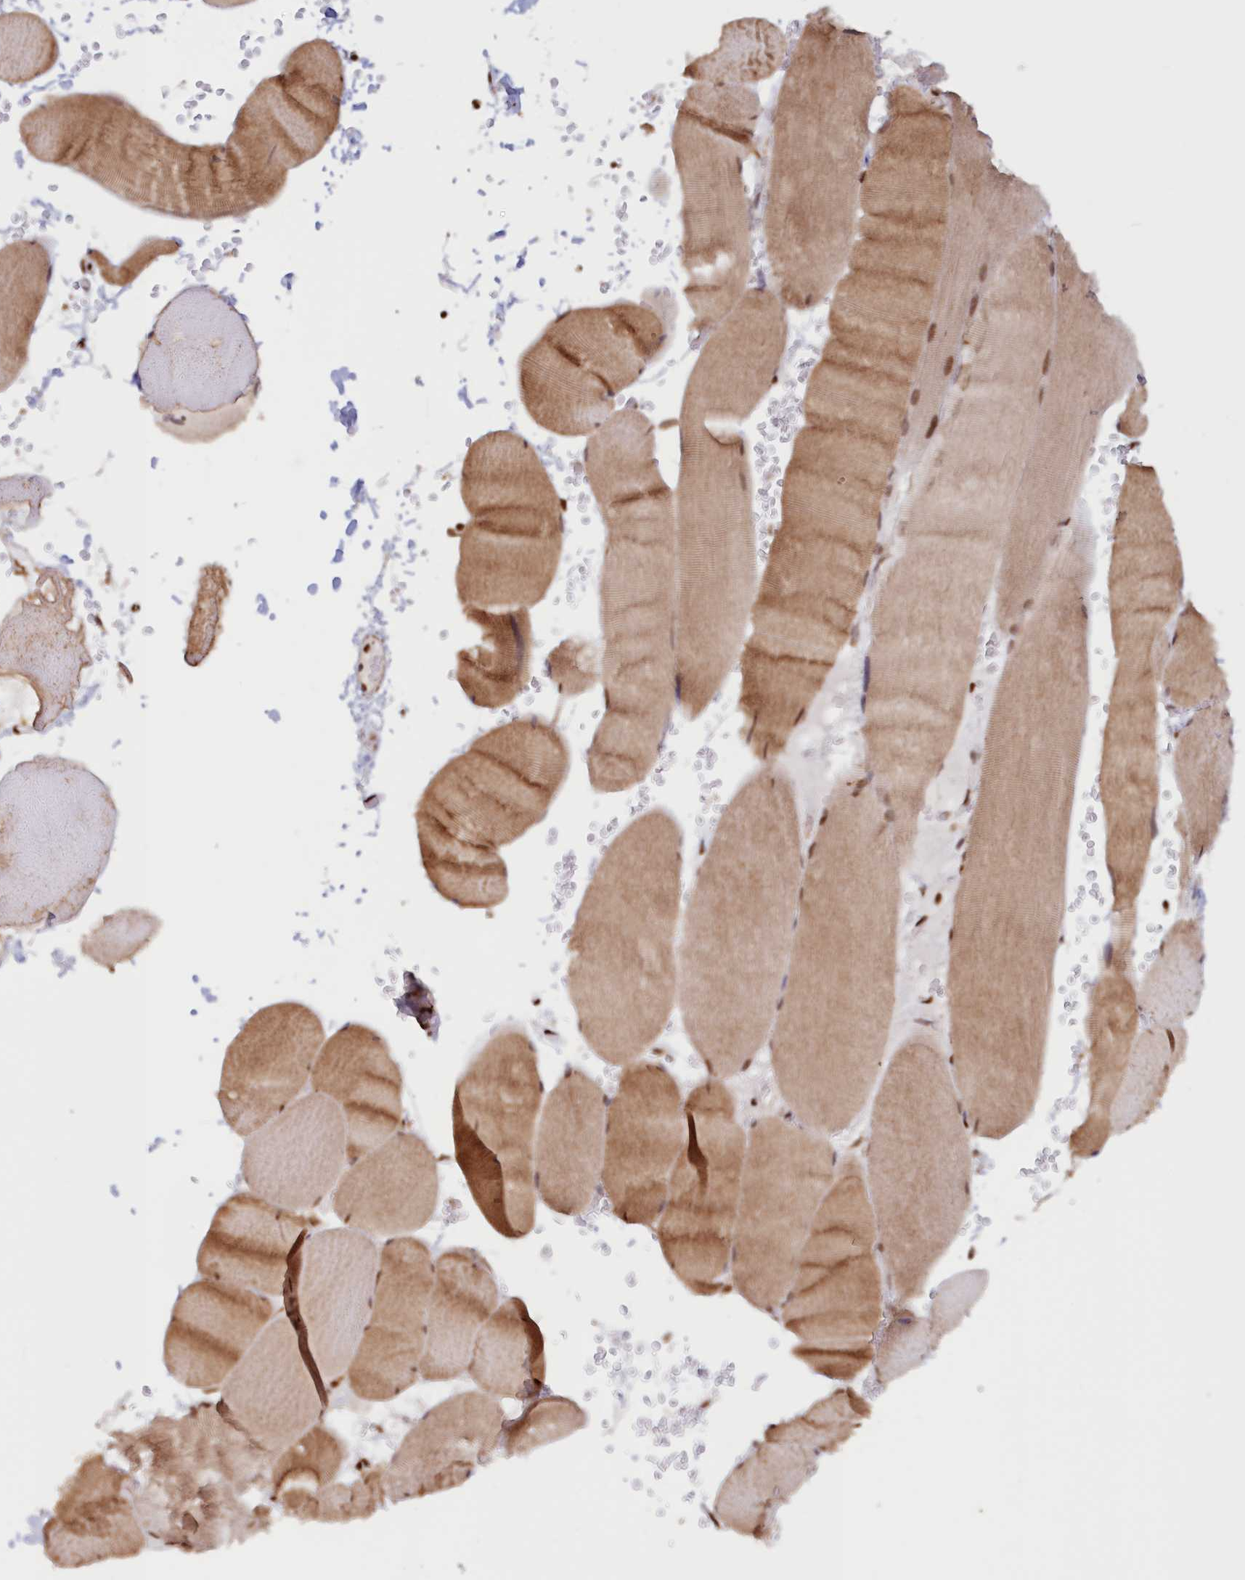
{"staining": {"intensity": "moderate", "quantity": ">75%", "location": "cytoplasmic/membranous,nuclear"}, "tissue": "skeletal muscle", "cell_type": "Myocytes", "image_type": "normal", "snomed": [{"axis": "morphology", "description": "Normal tissue, NOS"}, {"axis": "topography", "description": "Skeletal muscle"}, {"axis": "topography", "description": "Head-Neck"}], "caption": "Protein staining of normal skeletal muscle shows moderate cytoplasmic/membranous,nuclear expression in approximately >75% of myocytes. The staining is performed using DAB (3,3'-diaminobenzidine) brown chromogen to label protein expression. The nuclei are counter-stained blue using hematoxylin.", "gene": "POLR2B", "patient": {"sex": "male", "age": 66}}